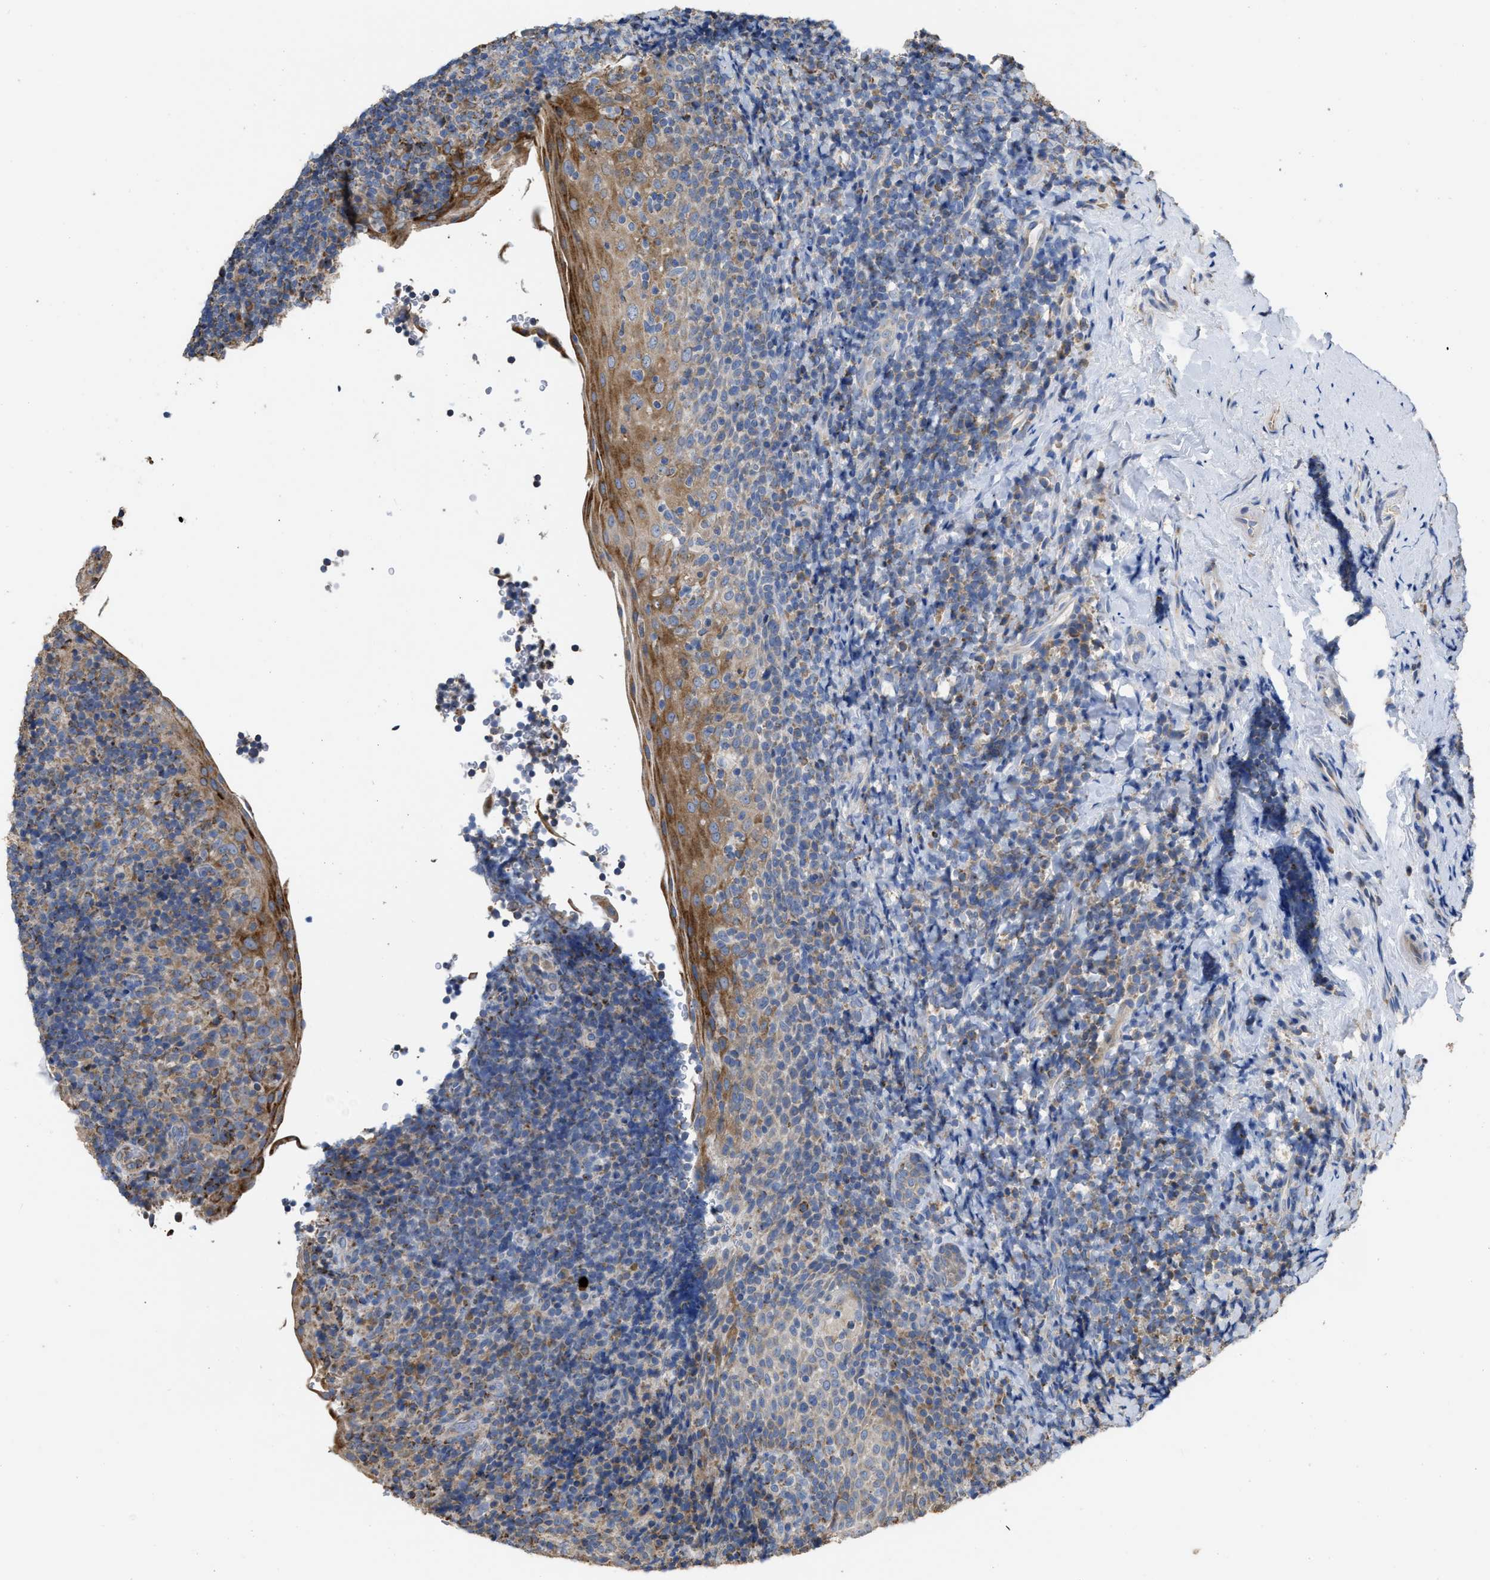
{"staining": {"intensity": "weak", "quantity": "<25%", "location": "cytoplasmic/membranous"}, "tissue": "tonsil", "cell_type": "Germinal center cells", "image_type": "normal", "snomed": [{"axis": "morphology", "description": "Normal tissue, NOS"}, {"axis": "topography", "description": "Tonsil"}], "caption": "A high-resolution histopathology image shows immunohistochemistry (IHC) staining of normal tonsil, which demonstrates no significant staining in germinal center cells. The staining was performed using DAB (3,3'-diaminobenzidine) to visualize the protein expression in brown, while the nuclei were stained in blue with hematoxylin (Magnification: 20x).", "gene": "AK2", "patient": {"sex": "male", "age": 37}}